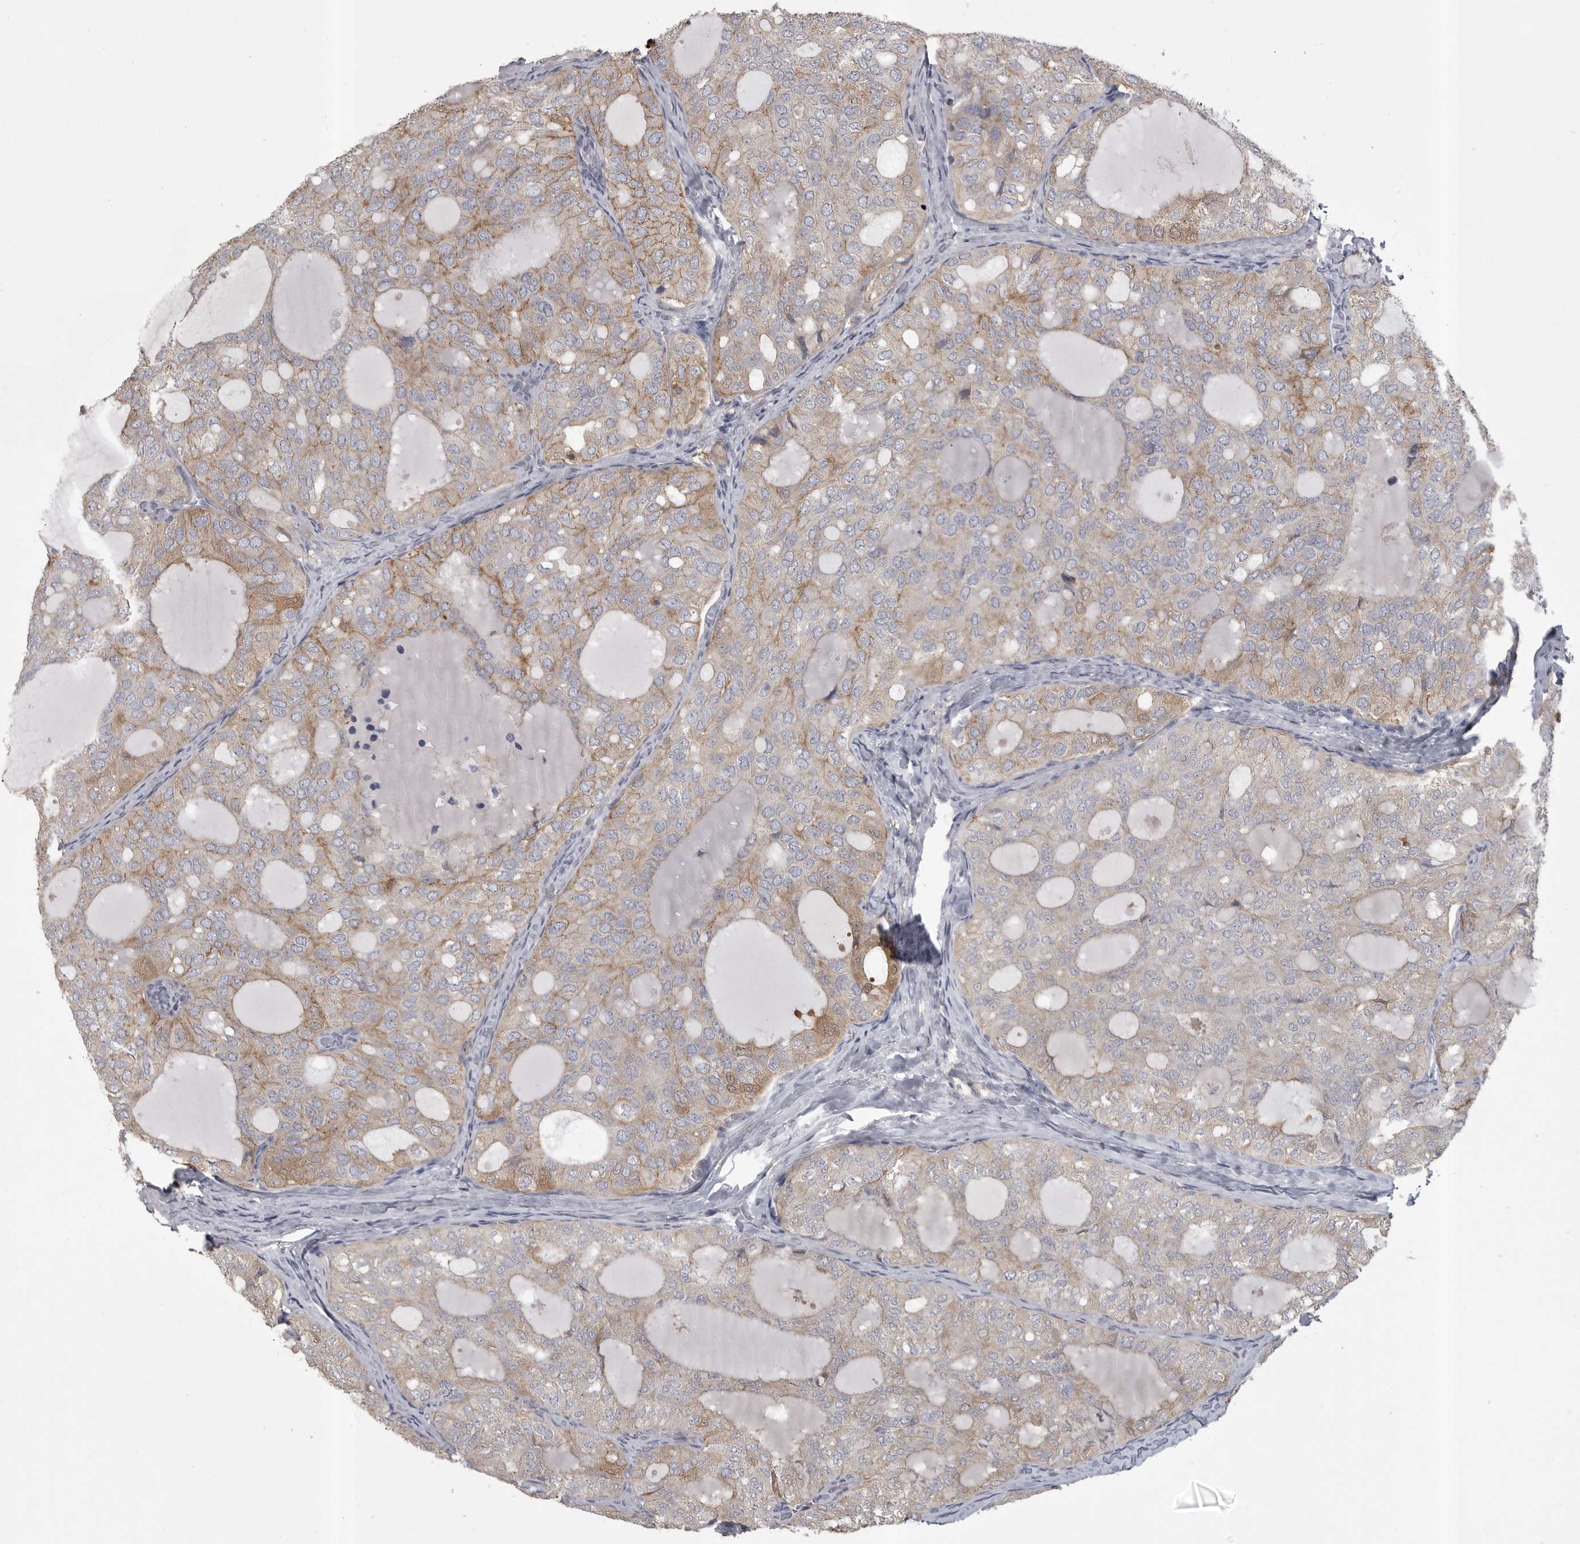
{"staining": {"intensity": "moderate", "quantity": "<25%", "location": "cytoplasmic/membranous"}, "tissue": "thyroid cancer", "cell_type": "Tumor cells", "image_type": "cancer", "snomed": [{"axis": "morphology", "description": "Follicular adenoma carcinoma, NOS"}, {"axis": "topography", "description": "Thyroid gland"}], "caption": "Moderate cytoplasmic/membranous protein positivity is seen in about <25% of tumor cells in follicular adenoma carcinoma (thyroid).", "gene": "CMTM6", "patient": {"sex": "male", "age": 75}}